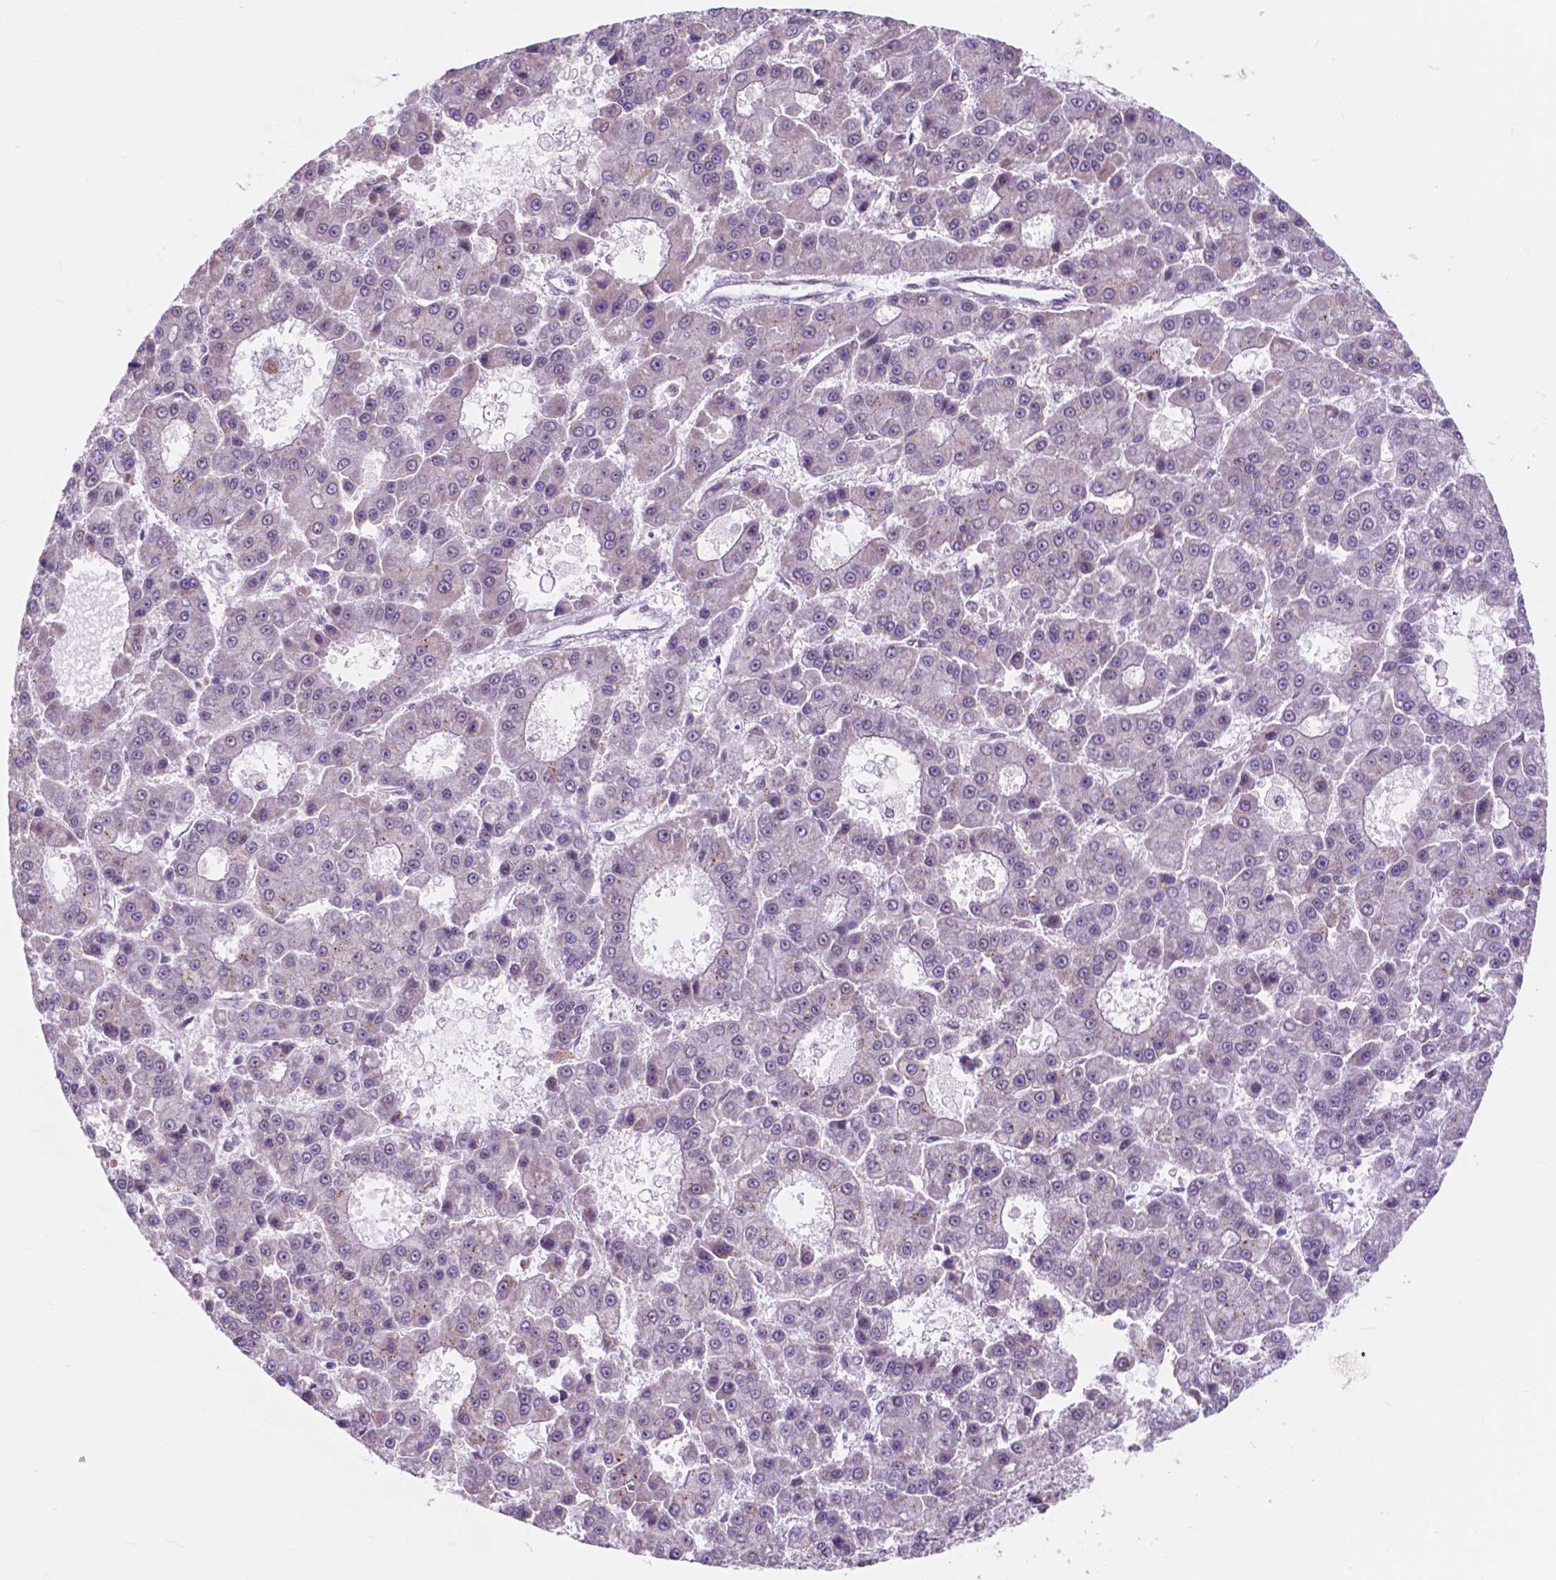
{"staining": {"intensity": "negative", "quantity": "none", "location": "none"}, "tissue": "liver cancer", "cell_type": "Tumor cells", "image_type": "cancer", "snomed": [{"axis": "morphology", "description": "Carcinoma, Hepatocellular, NOS"}, {"axis": "topography", "description": "Liver"}], "caption": "This is an immunohistochemistry photomicrograph of liver cancer. There is no staining in tumor cells.", "gene": "BCAS2", "patient": {"sex": "male", "age": 70}}